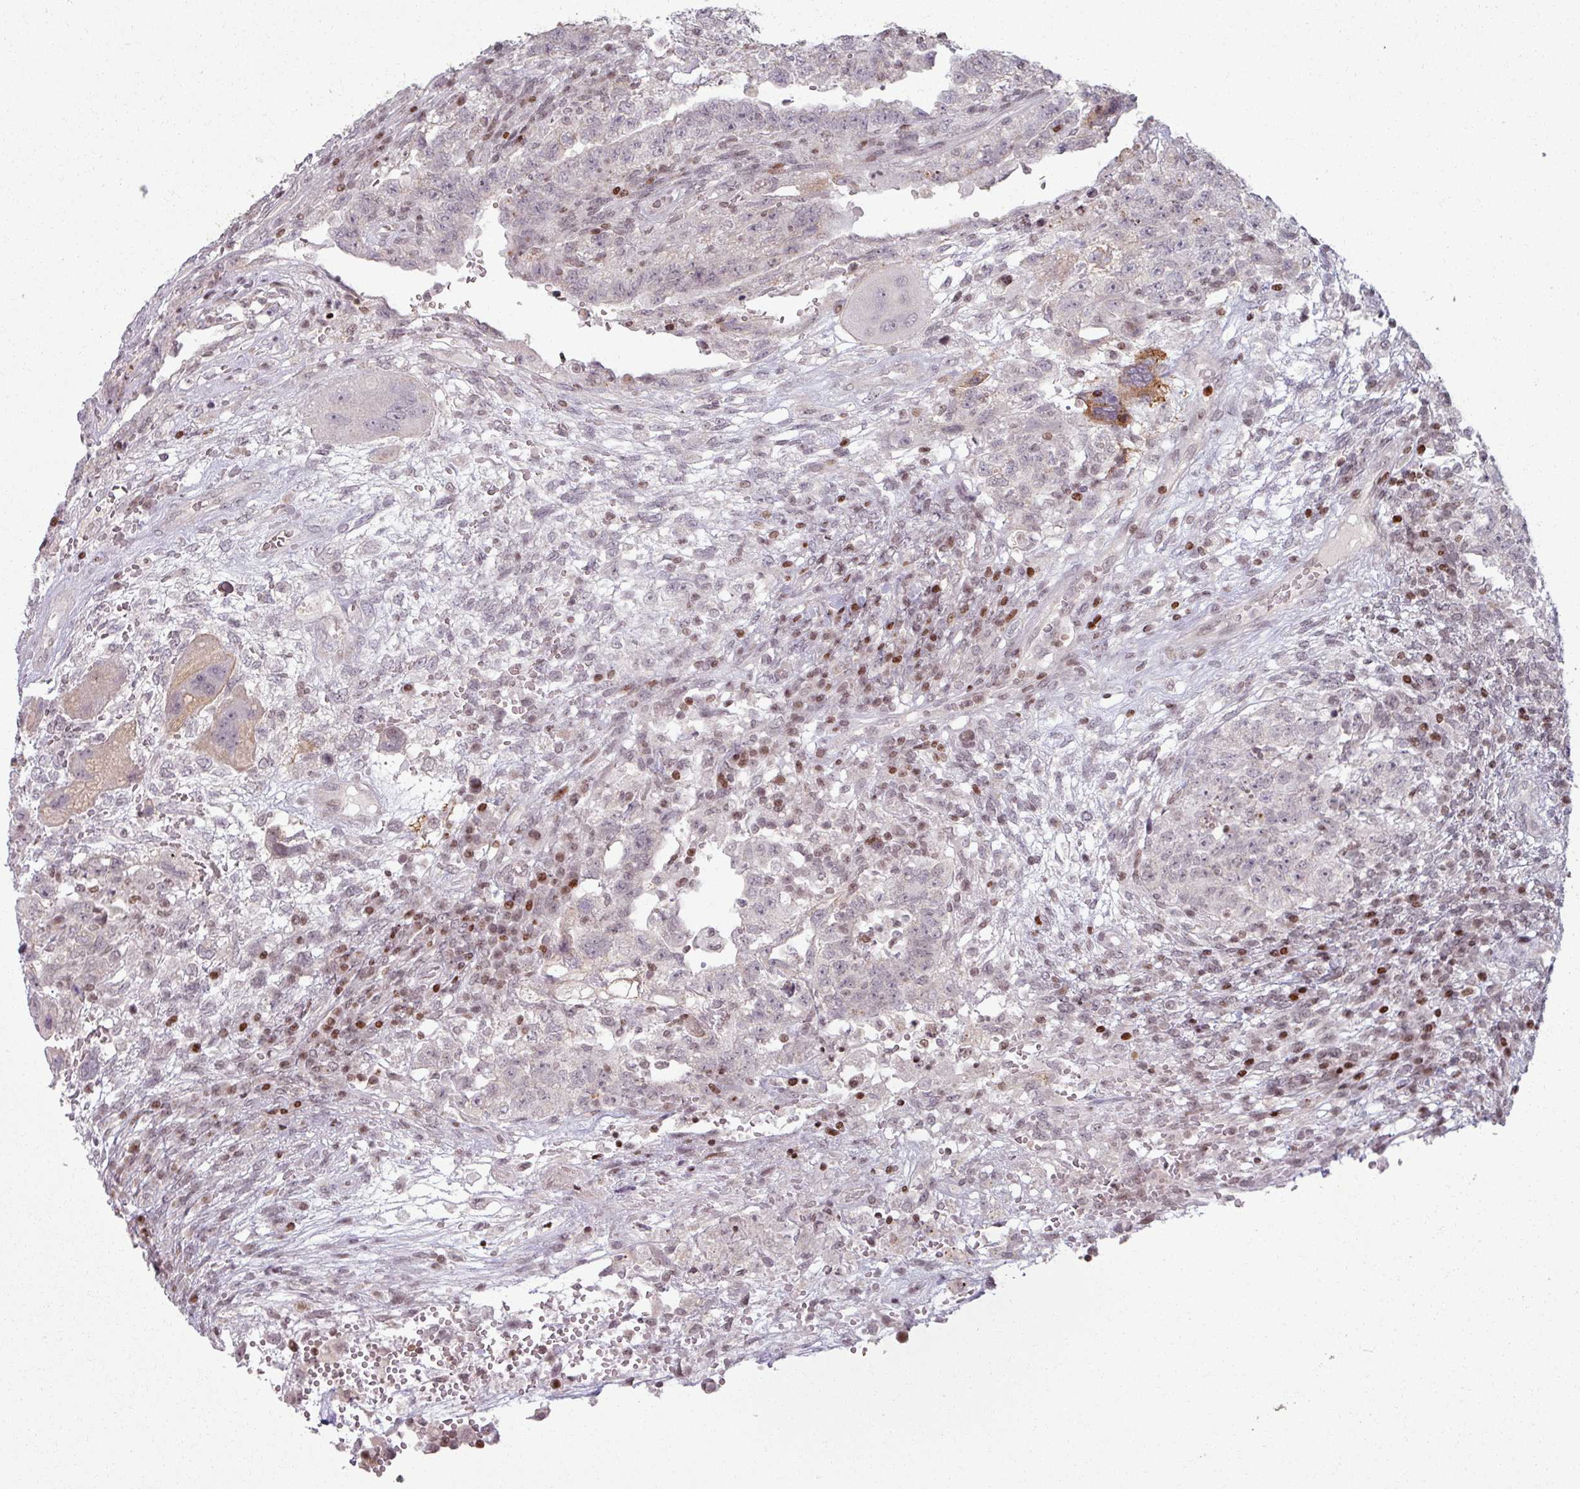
{"staining": {"intensity": "negative", "quantity": "none", "location": "none"}, "tissue": "testis cancer", "cell_type": "Tumor cells", "image_type": "cancer", "snomed": [{"axis": "morphology", "description": "Carcinoma, Embryonal, NOS"}, {"axis": "topography", "description": "Testis"}], "caption": "Tumor cells show no significant expression in testis embryonal carcinoma. The staining was performed using DAB (3,3'-diaminobenzidine) to visualize the protein expression in brown, while the nuclei were stained in blue with hematoxylin (Magnification: 20x).", "gene": "NCOR1", "patient": {"sex": "male", "age": 26}}